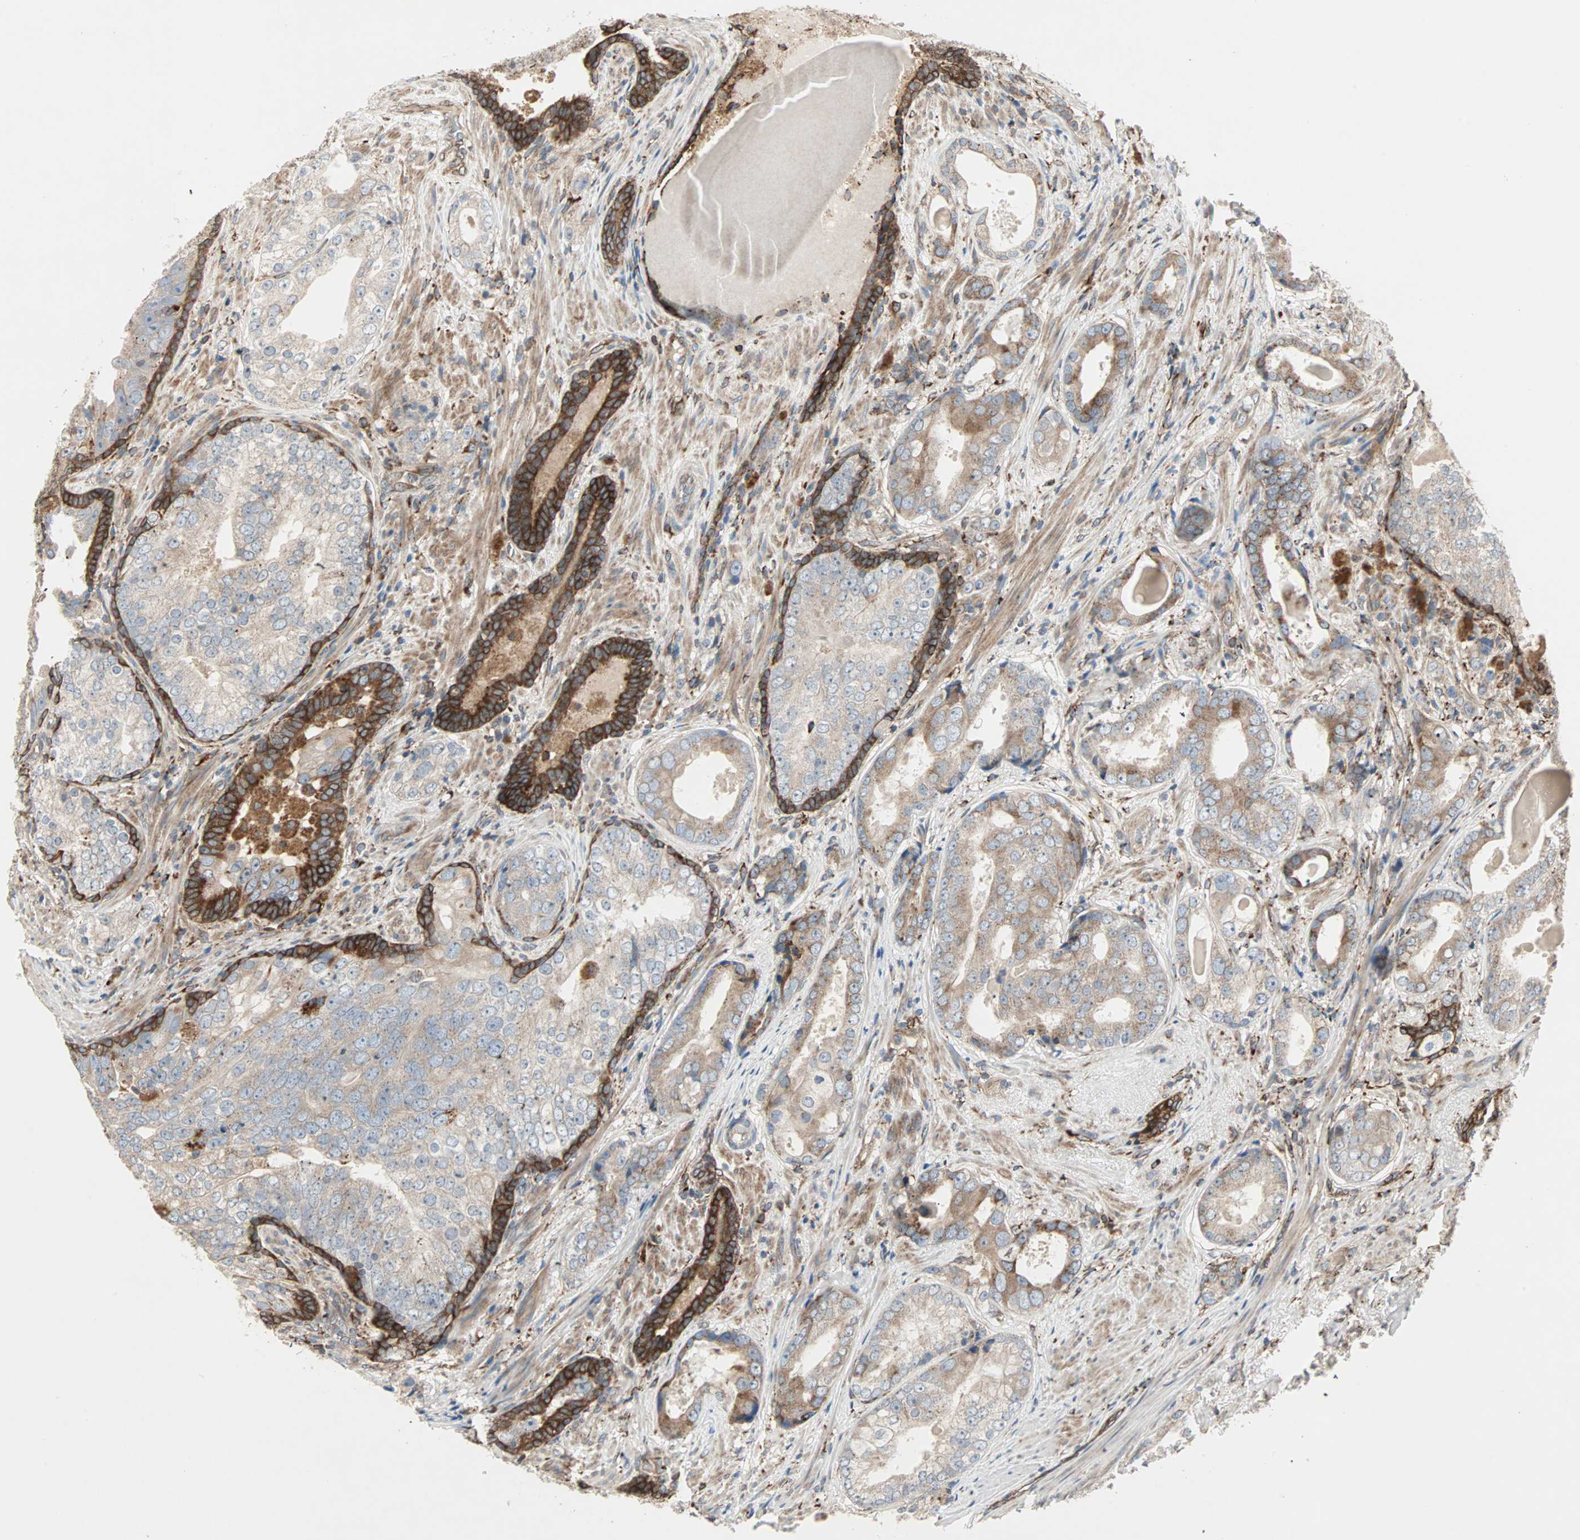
{"staining": {"intensity": "moderate", "quantity": ">75%", "location": "cytoplasmic/membranous"}, "tissue": "prostate cancer", "cell_type": "Tumor cells", "image_type": "cancer", "snomed": [{"axis": "morphology", "description": "Adenocarcinoma, High grade"}, {"axis": "topography", "description": "Prostate"}], "caption": "A photomicrograph showing moderate cytoplasmic/membranous staining in about >75% of tumor cells in prostate cancer (high-grade adenocarcinoma), as visualized by brown immunohistochemical staining.", "gene": "H6PD", "patient": {"sex": "male", "age": 66}}